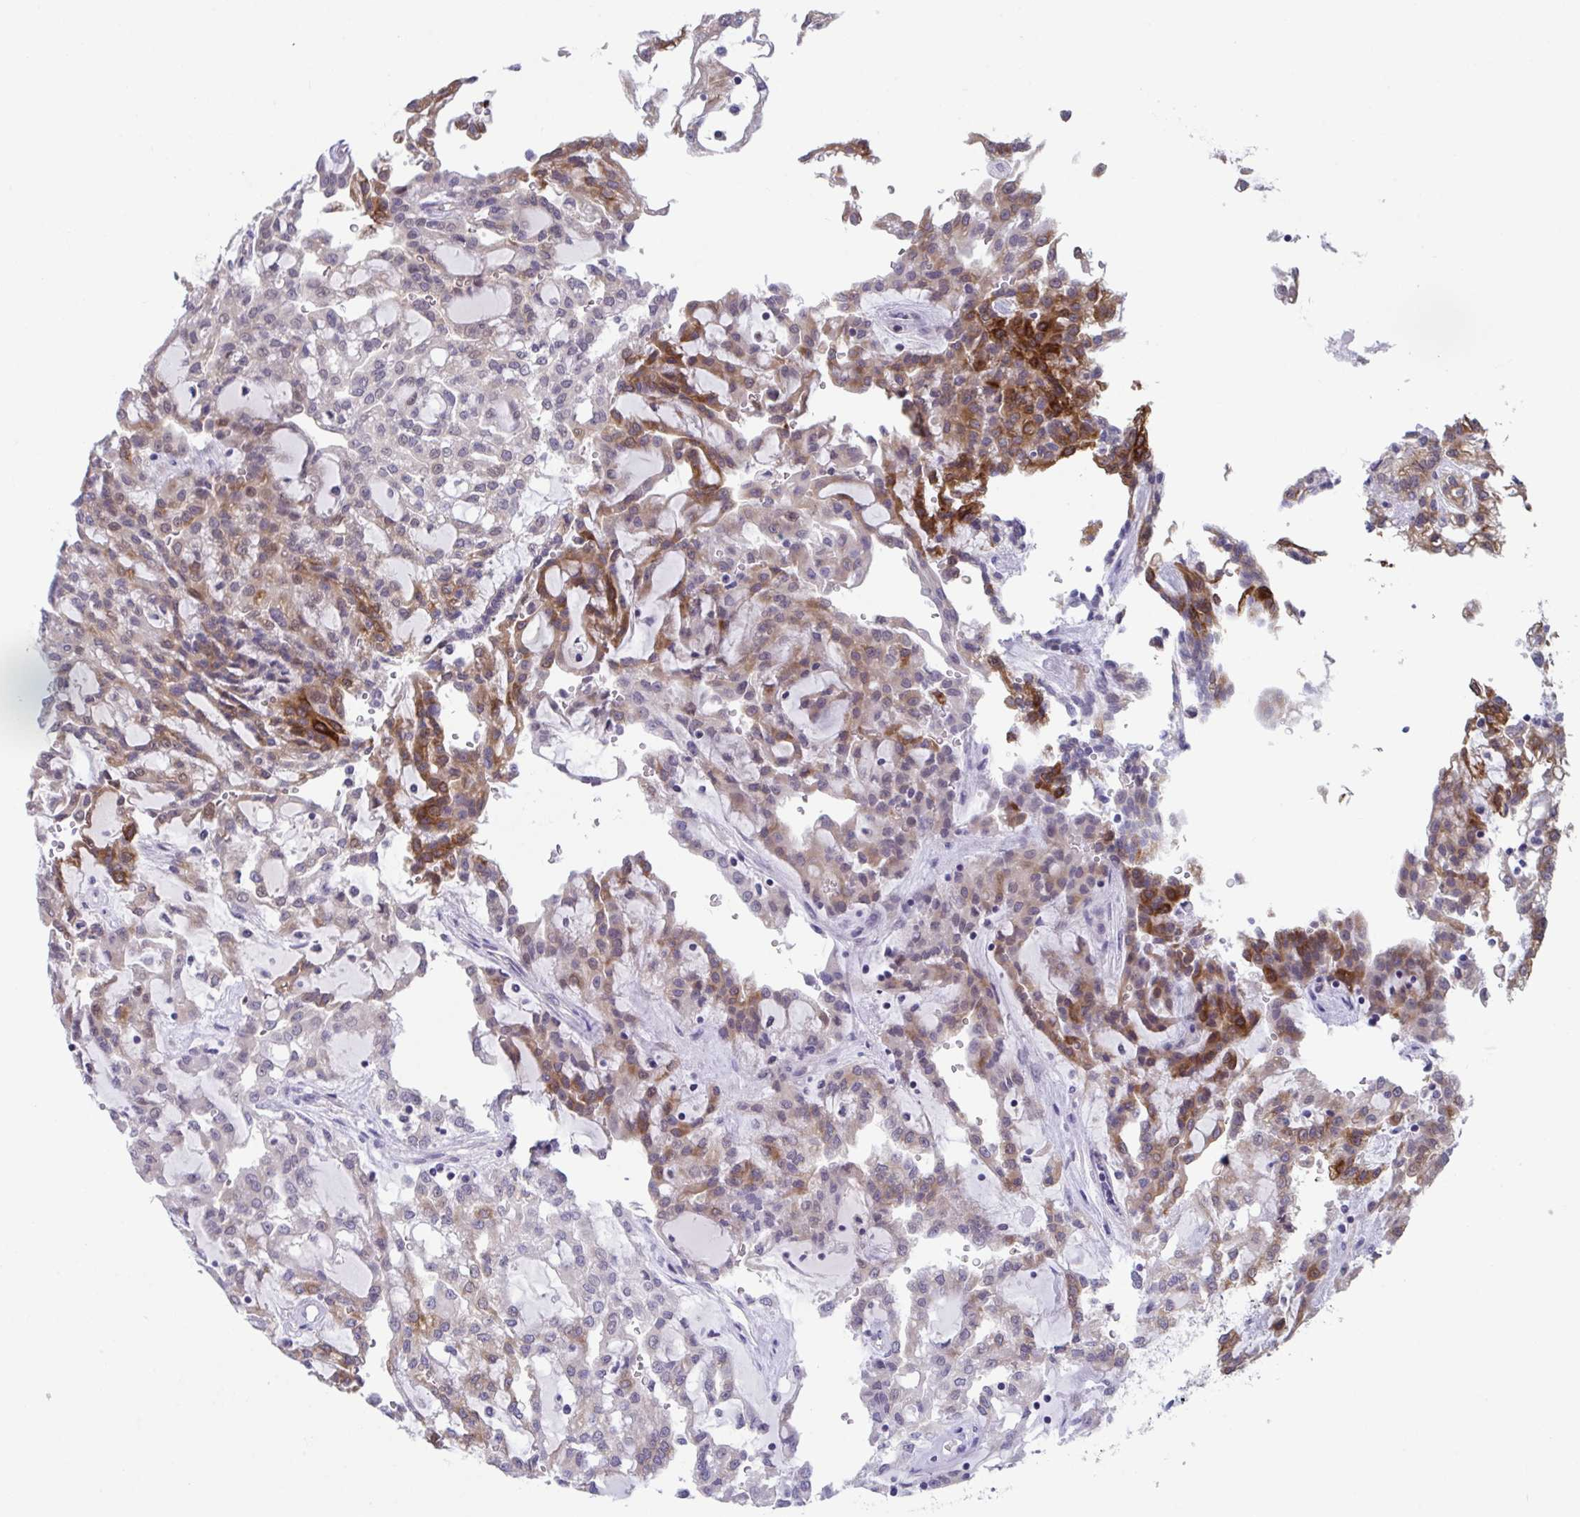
{"staining": {"intensity": "moderate", "quantity": "25%-75%", "location": "cytoplasmic/membranous,nuclear"}, "tissue": "renal cancer", "cell_type": "Tumor cells", "image_type": "cancer", "snomed": [{"axis": "morphology", "description": "Adenocarcinoma, NOS"}, {"axis": "topography", "description": "Kidney"}], "caption": "A histopathology image showing moderate cytoplasmic/membranous and nuclear staining in about 25%-75% of tumor cells in renal cancer, as visualized by brown immunohistochemical staining.", "gene": "RIOK1", "patient": {"sex": "male", "age": 63}}